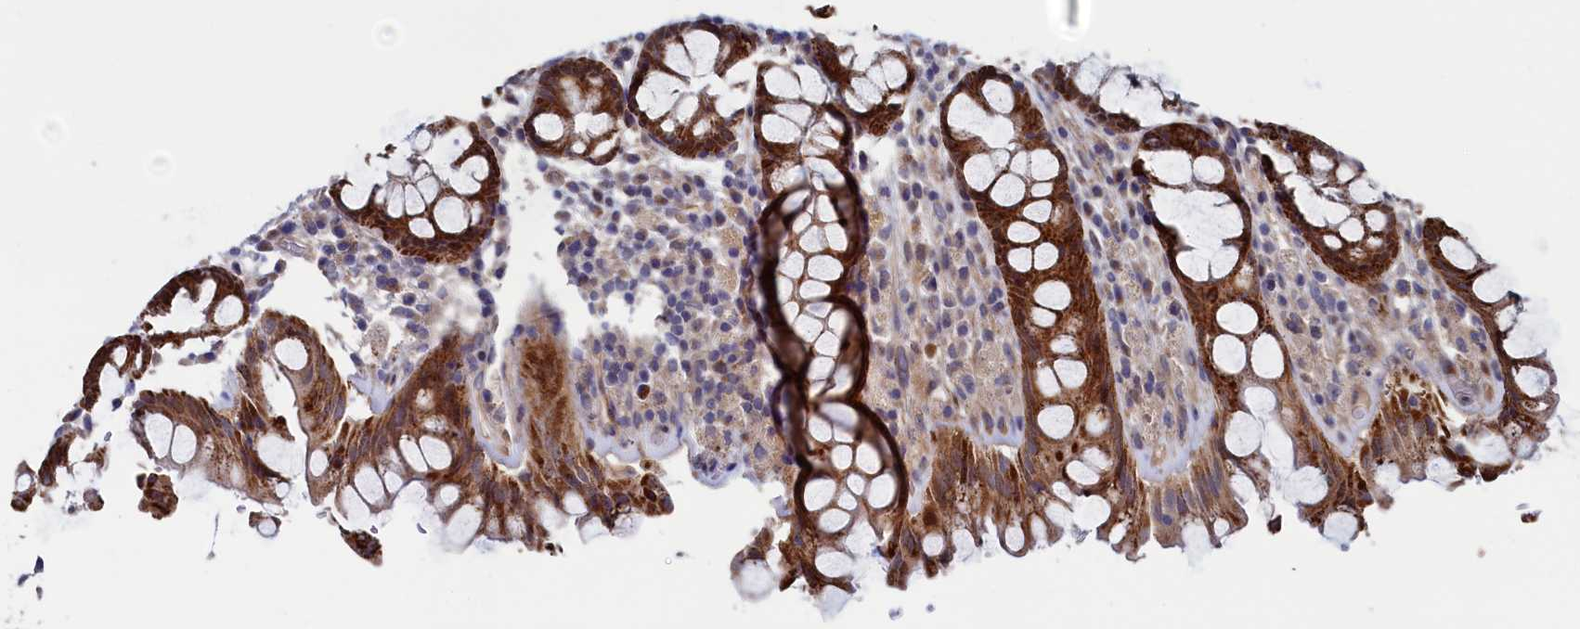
{"staining": {"intensity": "moderate", "quantity": ">75%", "location": "cytoplasmic/membranous"}, "tissue": "rectum", "cell_type": "Glandular cells", "image_type": "normal", "snomed": [{"axis": "morphology", "description": "Normal tissue, NOS"}, {"axis": "topography", "description": "Rectum"}], "caption": "Immunohistochemistry staining of unremarkable rectum, which demonstrates medium levels of moderate cytoplasmic/membranous positivity in approximately >75% of glandular cells indicating moderate cytoplasmic/membranous protein staining. The staining was performed using DAB (brown) for protein detection and nuclei were counterstained in hematoxylin (blue).", "gene": "ZNF891", "patient": {"sex": "male", "age": 64}}